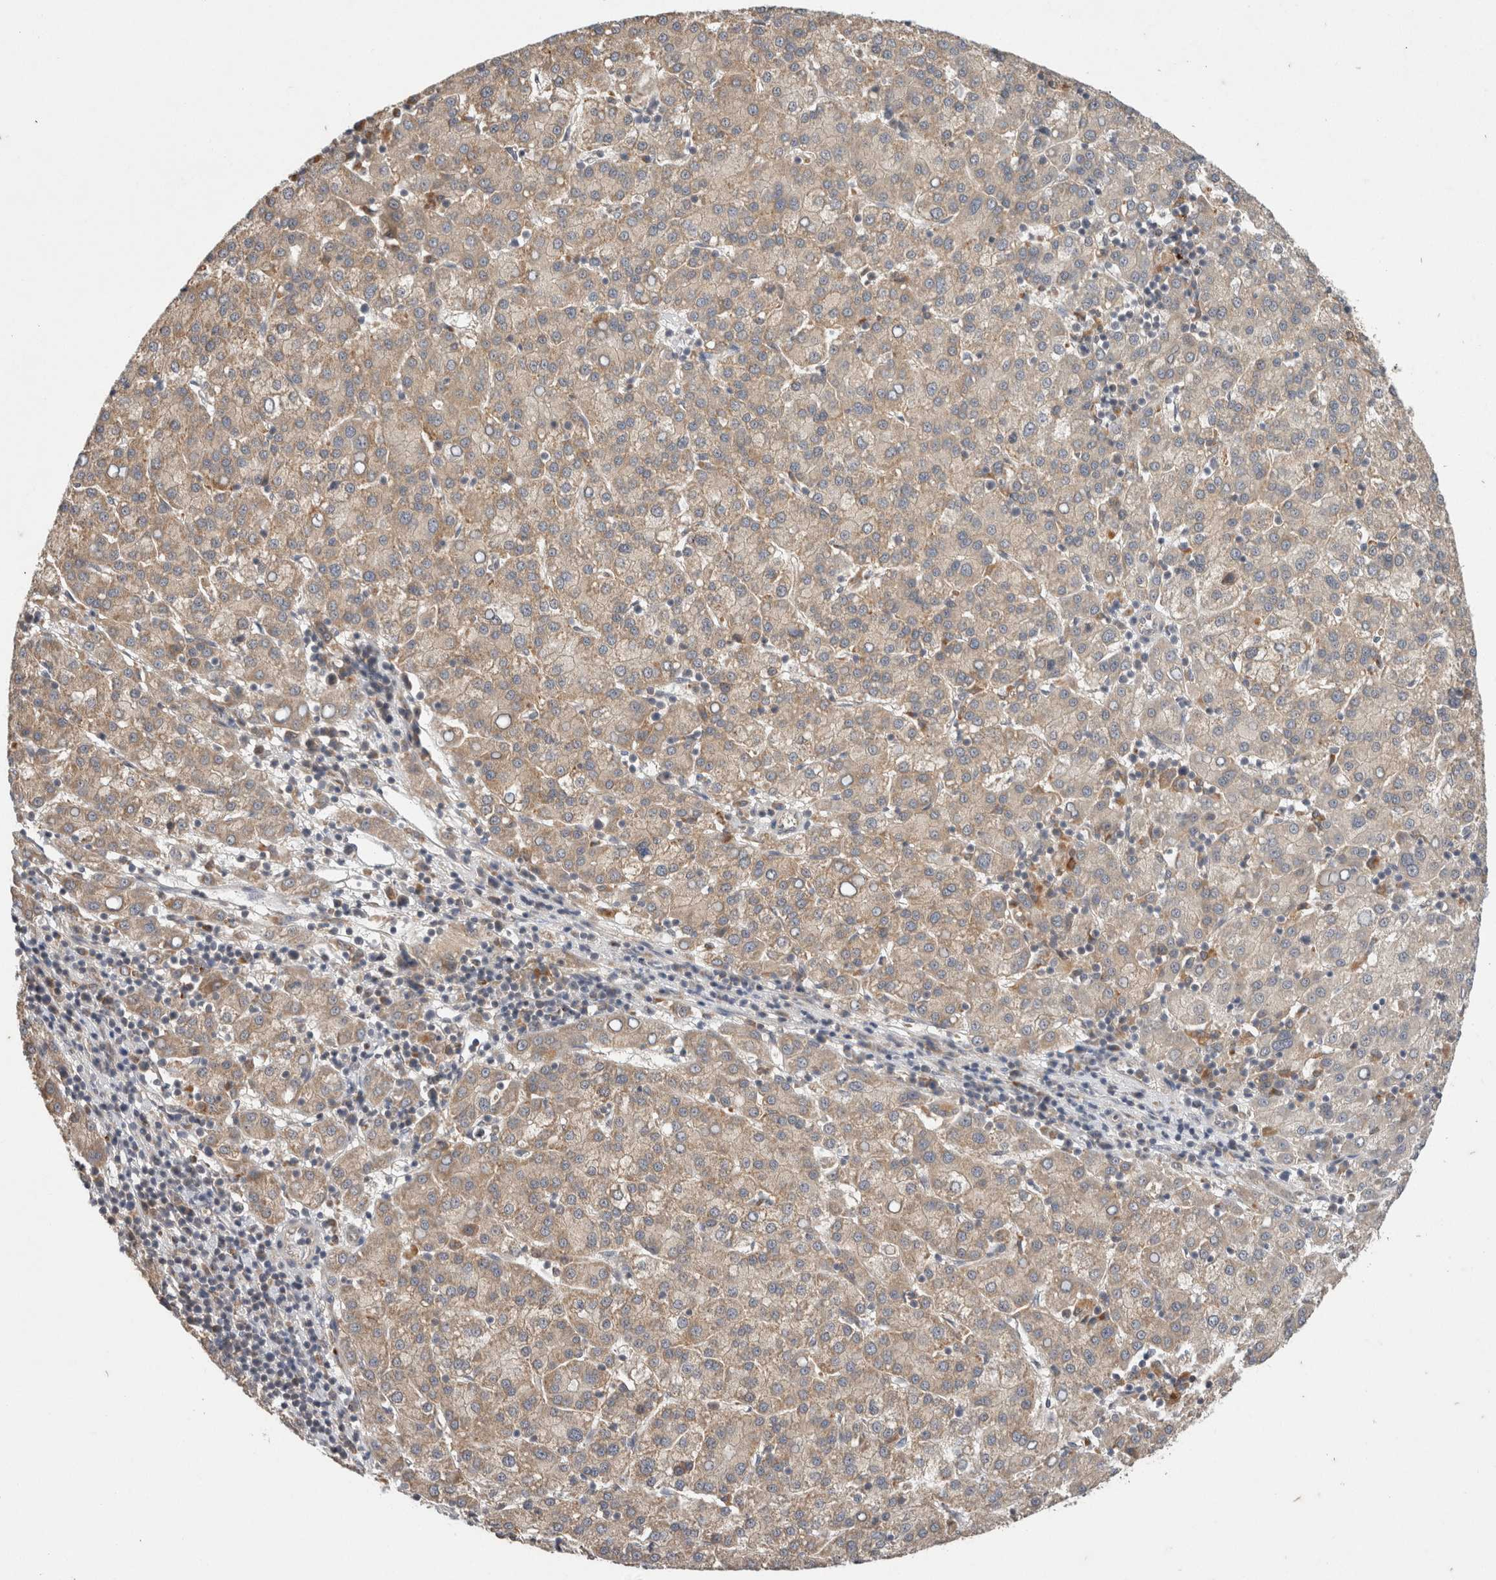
{"staining": {"intensity": "weak", "quantity": ">75%", "location": "cytoplasmic/membranous"}, "tissue": "liver cancer", "cell_type": "Tumor cells", "image_type": "cancer", "snomed": [{"axis": "morphology", "description": "Carcinoma, Hepatocellular, NOS"}, {"axis": "topography", "description": "Liver"}], "caption": "Liver hepatocellular carcinoma was stained to show a protein in brown. There is low levels of weak cytoplasmic/membranous staining in approximately >75% of tumor cells. Nuclei are stained in blue.", "gene": "SGK1", "patient": {"sex": "female", "age": 58}}